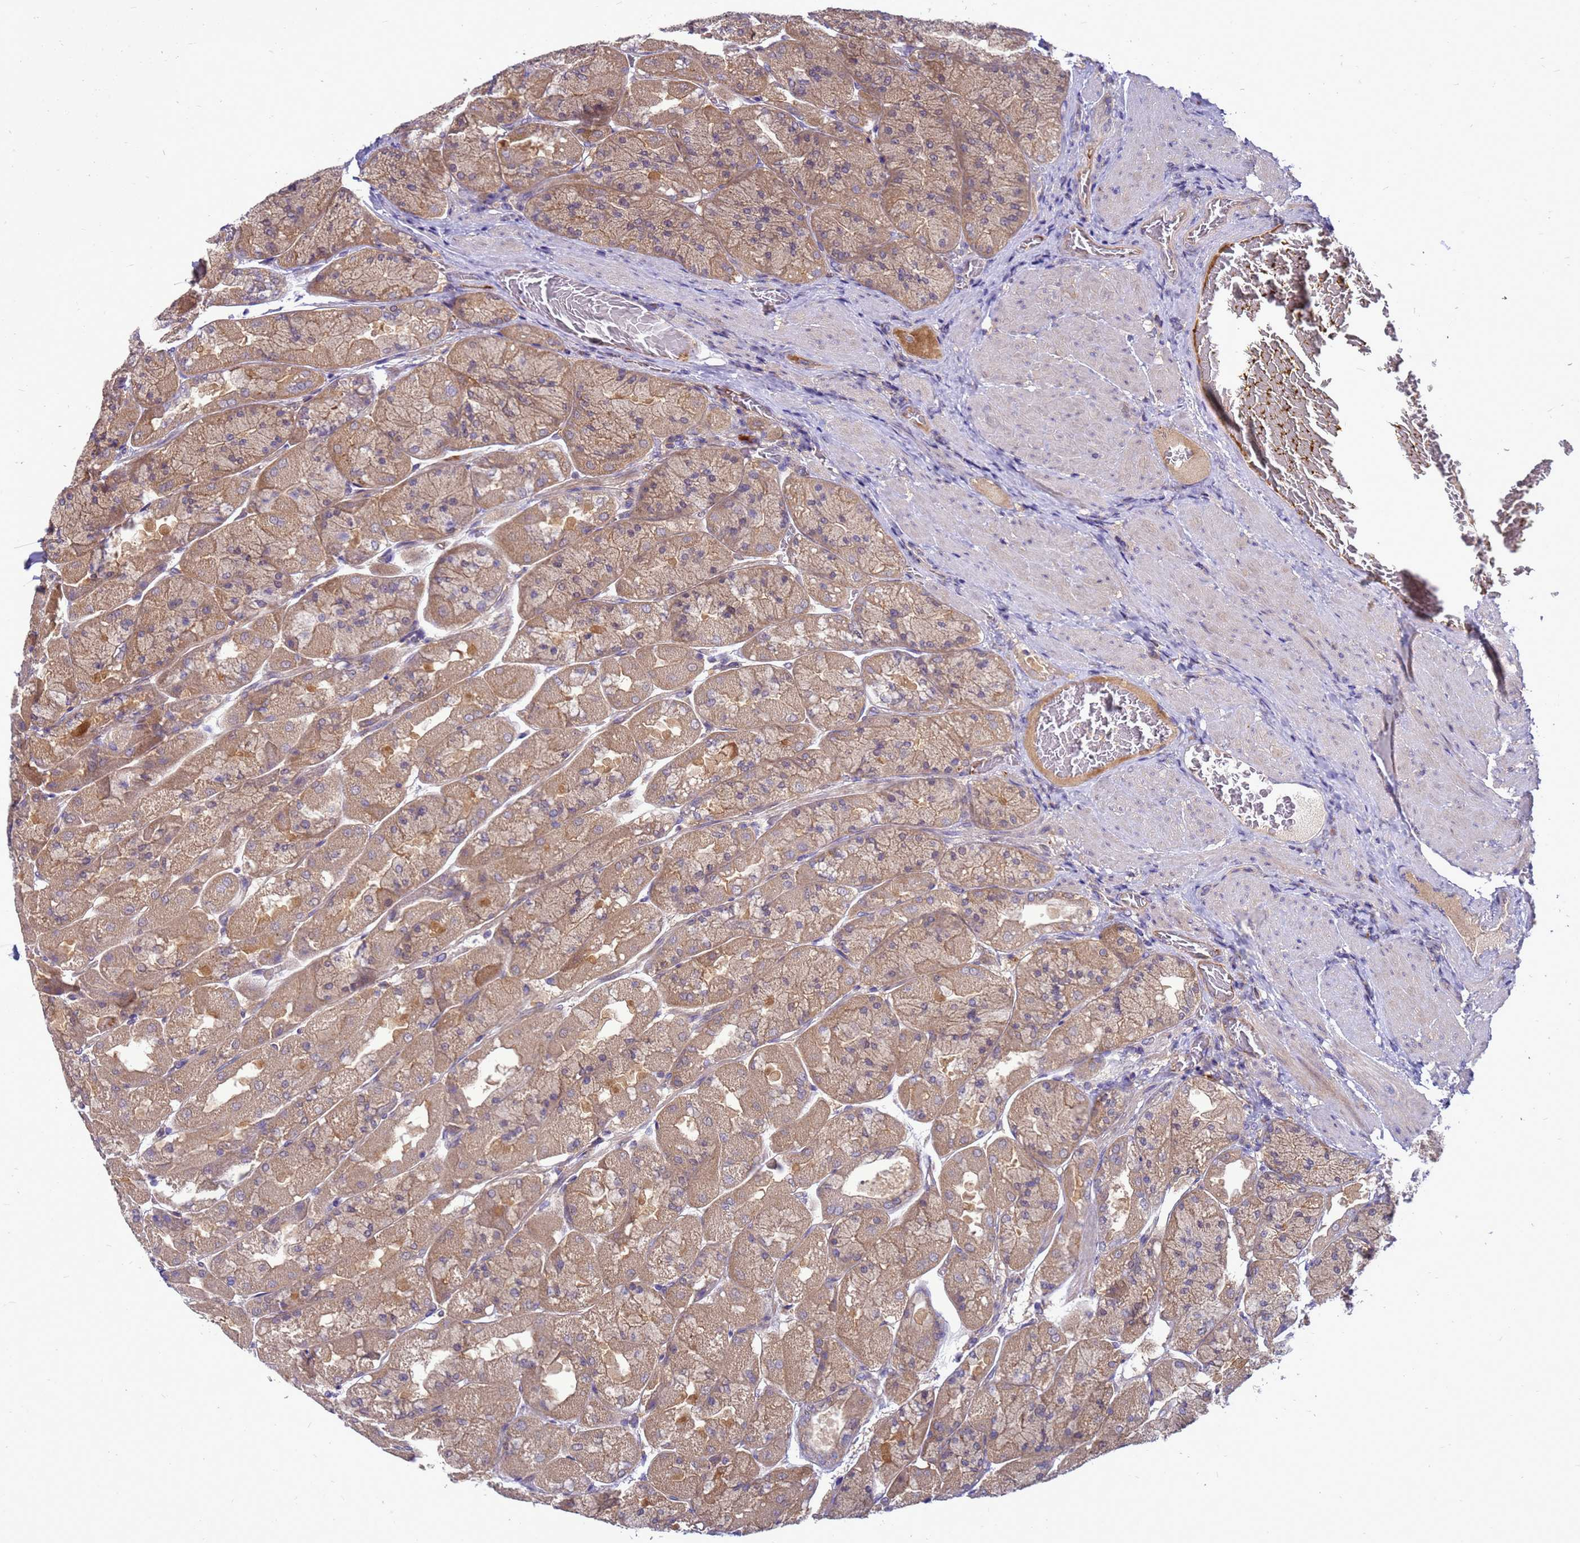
{"staining": {"intensity": "moderate", "quantity": ">75%", "location": "cytoplasmic/membranous"}, "tissue": "stomach", "cell_type": "Glandular cells", "image_type": "normal", "snomed": [{"axis": "morphology", "description": "Normal tissue, NOS"}, {"axis": "topography", "description": "Stomach"}], "caption": "Immunohistochemistry (IHC) micrograph of normal stomach stained for a protein (brown), which exhibits medium levels of moderate cytoplasmic/membranous positivity in about >75% of glandular cells.", "gene": "ENOPH1", "patient": {"sex": "female", "age": 61}}